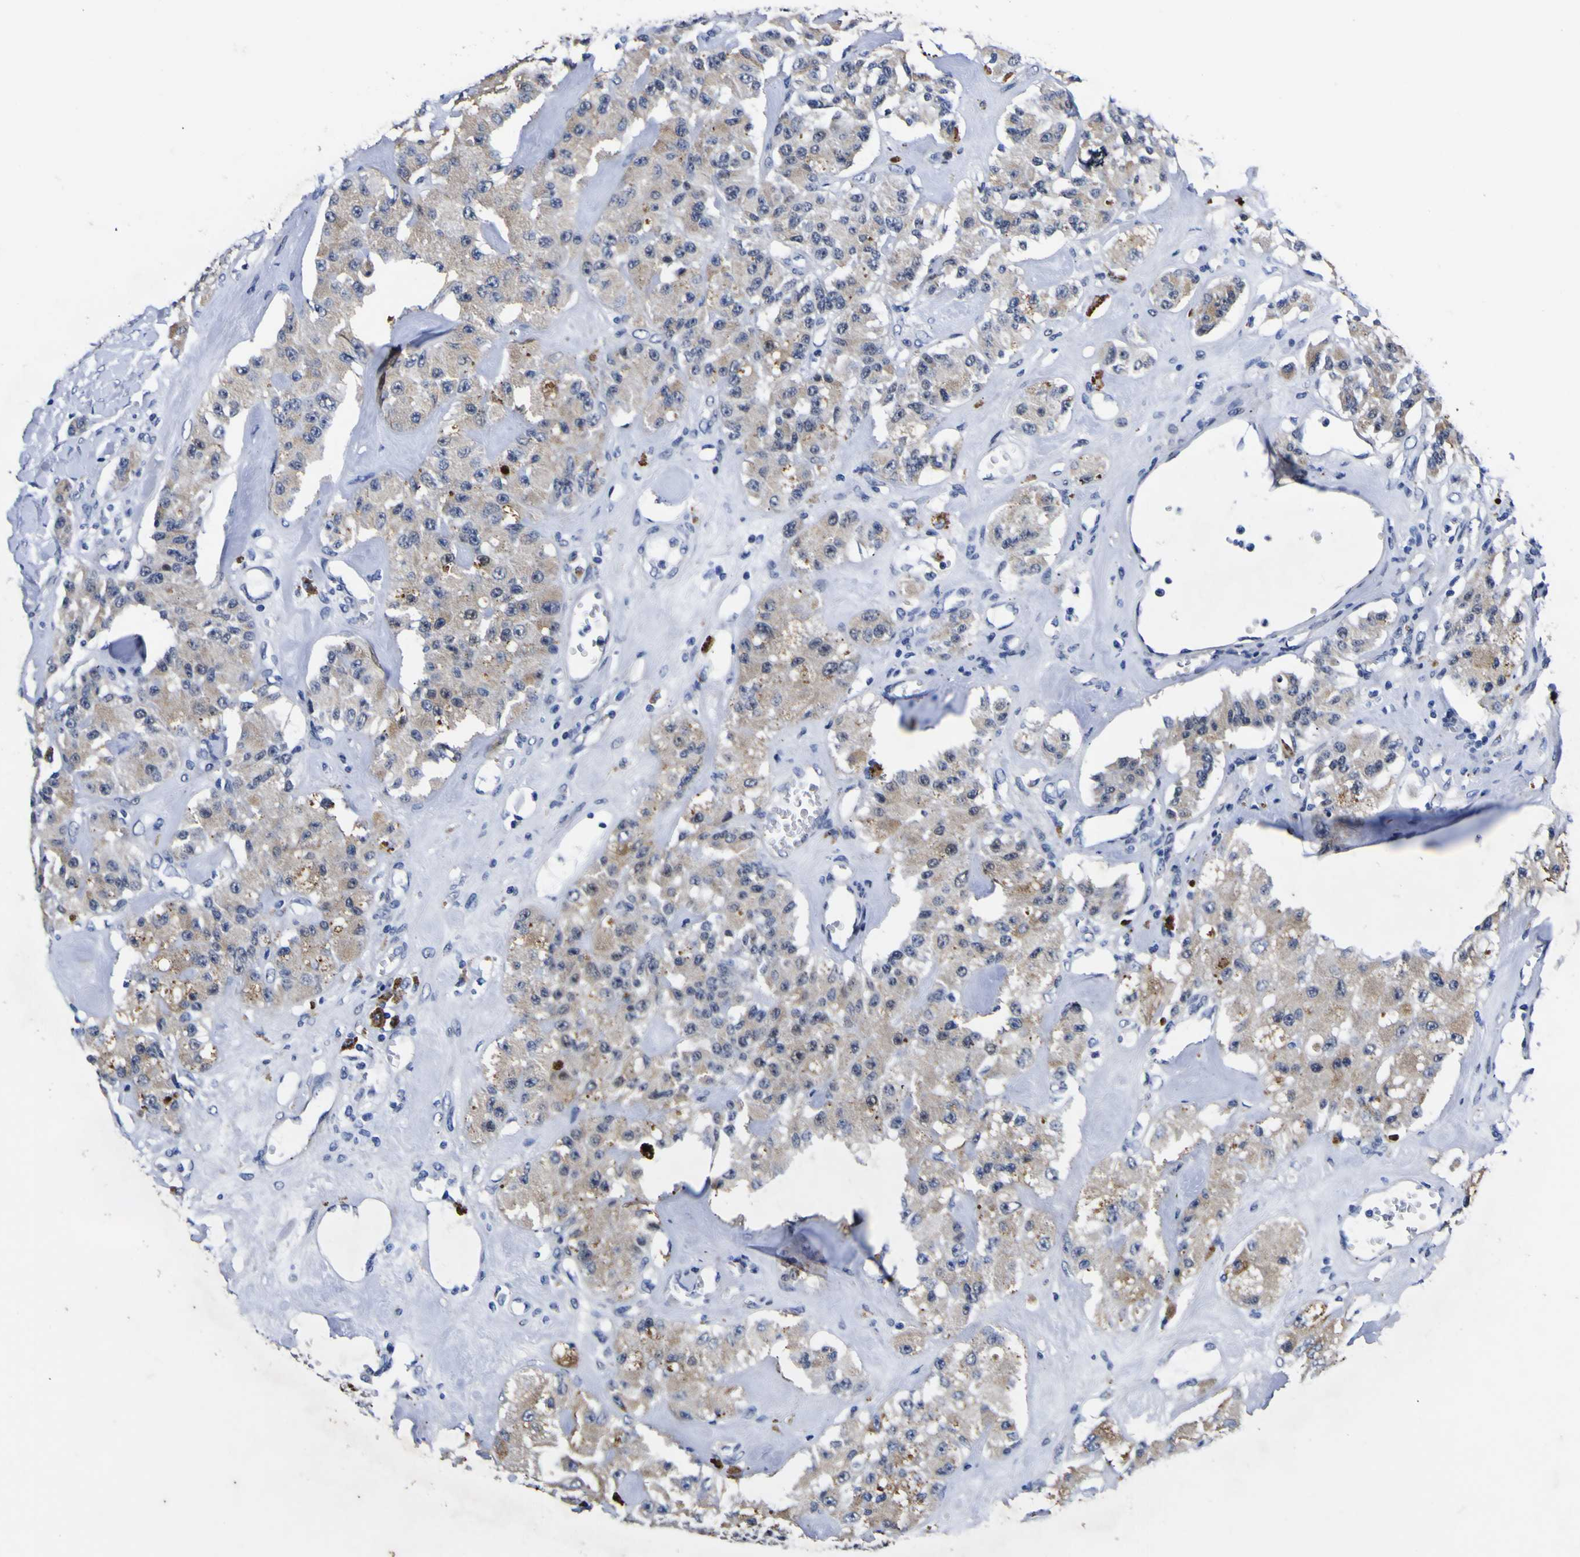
{"staining": {"intensity": "weak", "quantity": ">75%", "location": "cytoplasmic/membranous"}, "tissue": "carcinoid", "cell_type": "Tumor cells", "image_type": "cancer", "snomed": [{"axis": "morphology", "description": "Carcinoid, malignant, NOS"}, {"axis": "topography", "description": "Pancreas"}], "caption": "There is low levels of weak cytoplasmic/membranous positivity in tumor cells of carcinoid, as demonstrated by immunohistochemical staining (brown color).", "gene": "IGFLR1", "patient": {"sex": "male", "age": 41}}